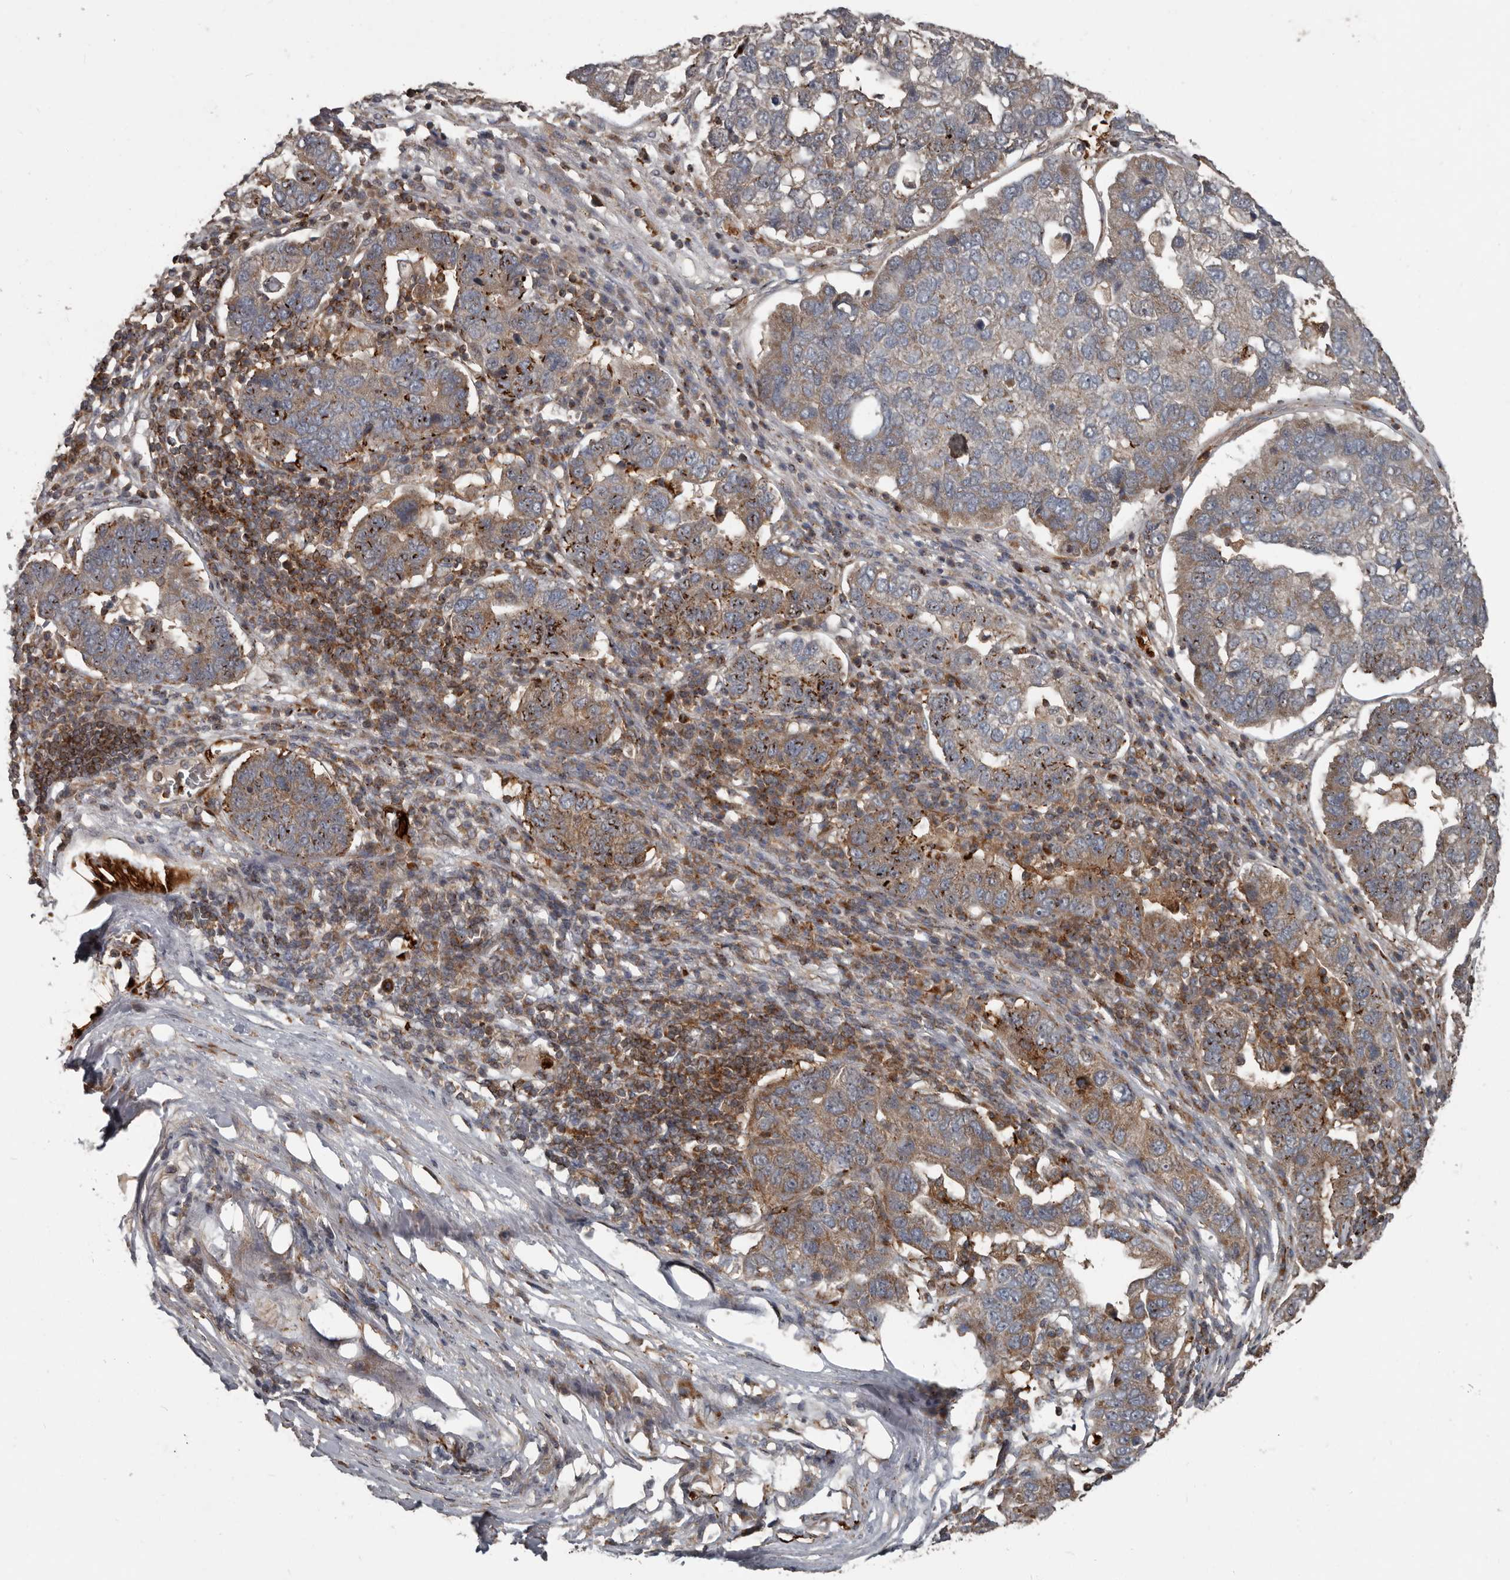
{"staining": {"intensity": "moderate", "quantity": "25%-75%", "location": "cytoplasmic/membranous"}, "tissue": "pancreatic cancer", "cell_type": "Tumor cells", "image_type": "cancer", "snomed": [{"axis": "morphology", "description": "Adenocarcinoma, NOS"}, {"axis": "topography", "description": "Pancreas"}], "caption": "Protein expression analysis of human pancreatic adenocarcinoma reveals moderate cytoplasmic/membranous expression in approximately 25%-75% of tumor cells.", "gene": "FBXO31", "patient": {"sex": "female", "age": 61}}